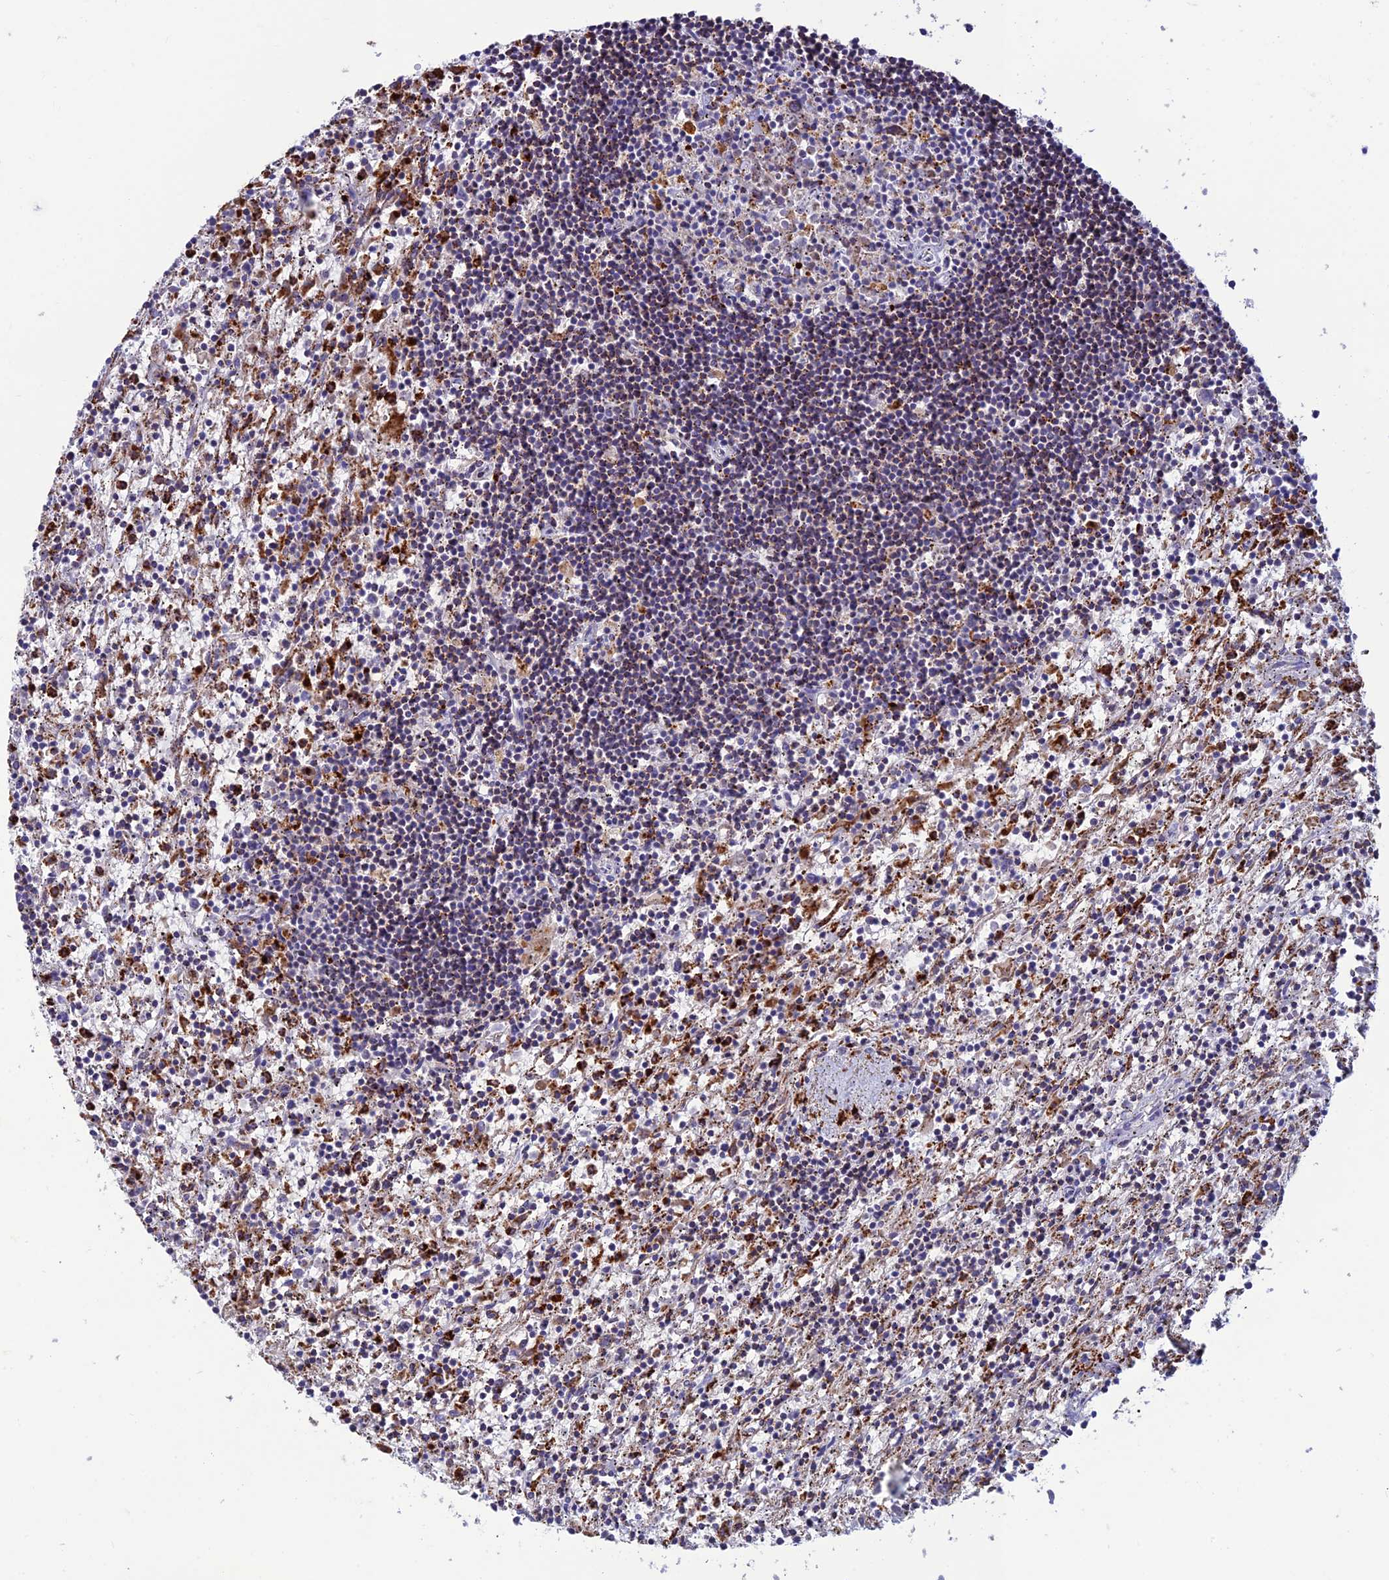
{"staining": {"intensity": "weak", "quantity": "<25%", "location": "cytoplasmic/membranous"}, "tissue": "lymphoma", "cell_type": "Tumor cells", "image_type": "cancer", "snomed": [{"axis": "morphology", "description": "Malignant lymphoma, non-Hodgkin's type, Low grade"}, {"axis": "topography", "description": "Spleen"}], "caption": "A histopathology image of malignant lymphoma, non-Hodgkin's type (low-grade) stained for a protein exhibits no brown staining in tumor cells.", "gene": "HIC1", "patient": {"sex": "male", "age": 76}}